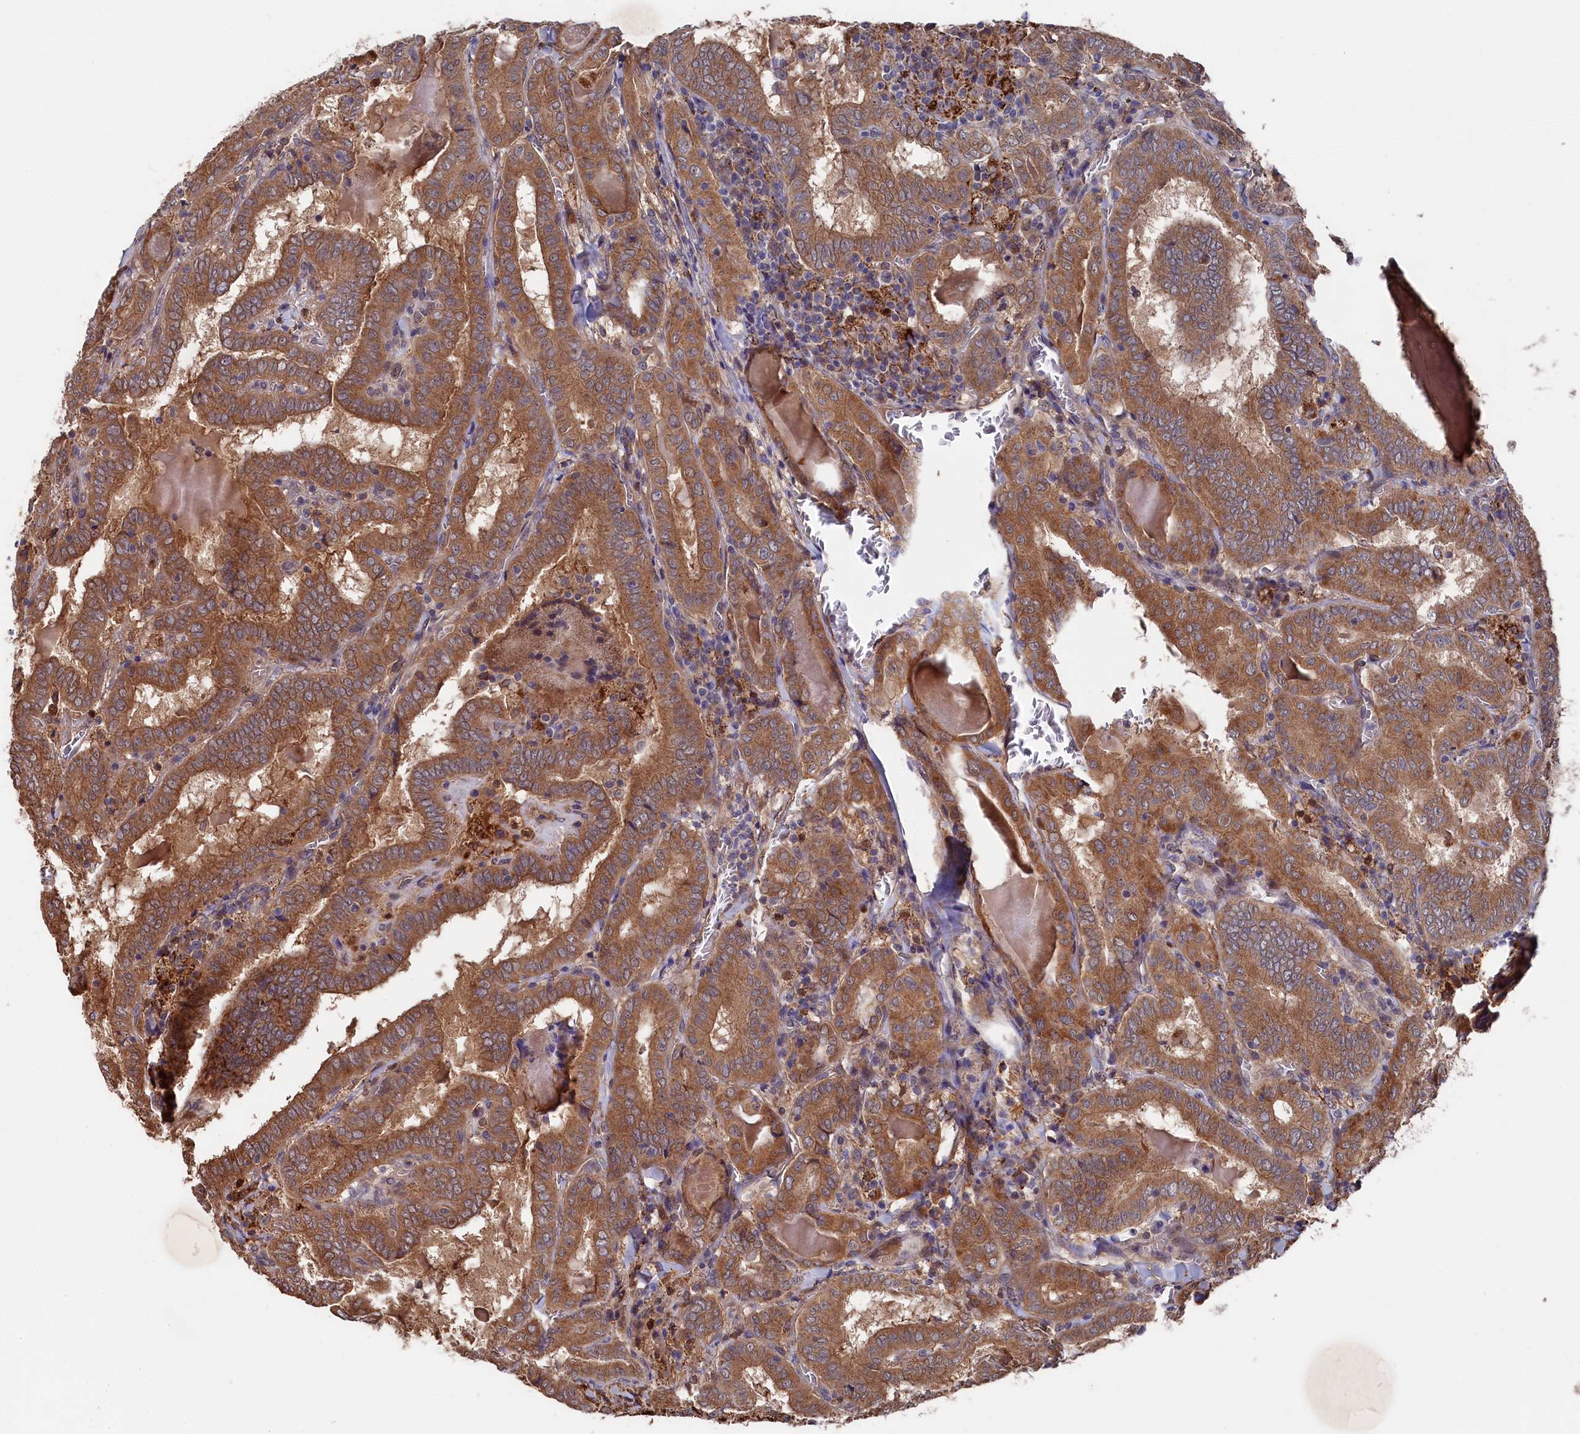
{"staining": {"intensity": "moderate", "quantity": ">75%", "location": "cytoplasmic/membranous"}, "tissue": "thyroid cancer", "cell_type": "Tumor cells", "image_type": "cancer", "snomed": [{"axis": "morphology", "description": "Papillary adenocarcinoma, NOS"}, {"axis": "topography", "description": "Thyroid gland"}], "caption": "Thyroid papillary adenocarcinoma stained with a brown dye displays moderate cytoplasmic/membranous positive expression in approximately >75% of tumor cells.", "gene": "SLC12A4", "patient": {"sex": "female", "age": 72}}